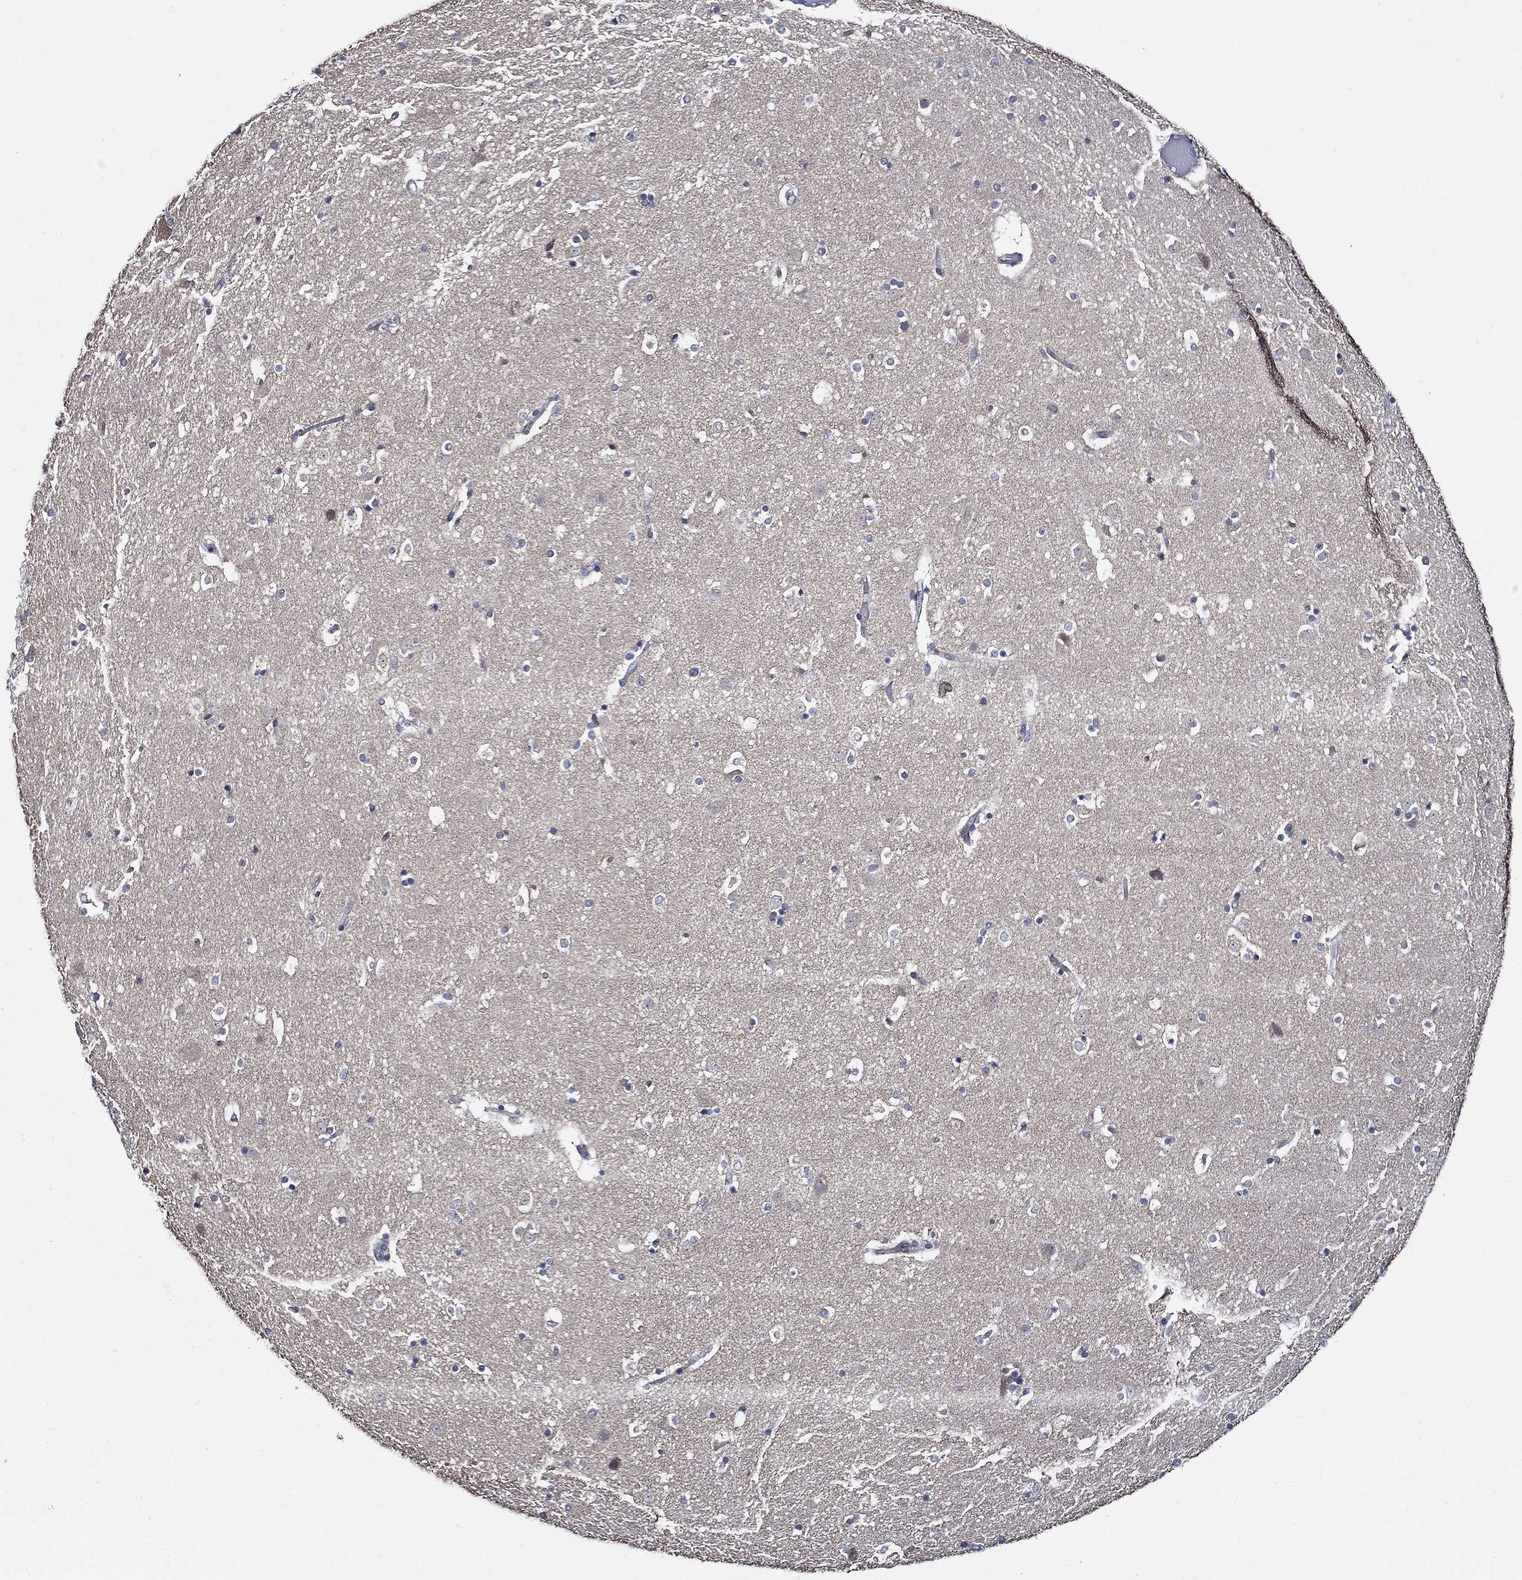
{"staining": {"intensity": "moderate", "quantity": "<25%", "location": "cytoplasmic/membranous"}, "tissue": "caudate", "cell_type": "Glial cells", "image_type": "normal", "snomed": [{"axis": "morphology", "description": "Normal tissue, NOS"}, {"axis": "topography", "description": "Lateral ventricle wall"}], "caption": "Caudate stained with DAB immunohistochemistry exhibits low levels of moderate cytoplasmic/membranous positivity in about <25% of glial cells.", "gene": "WDR53", "patient": {"sex": "male", "age": 51}}